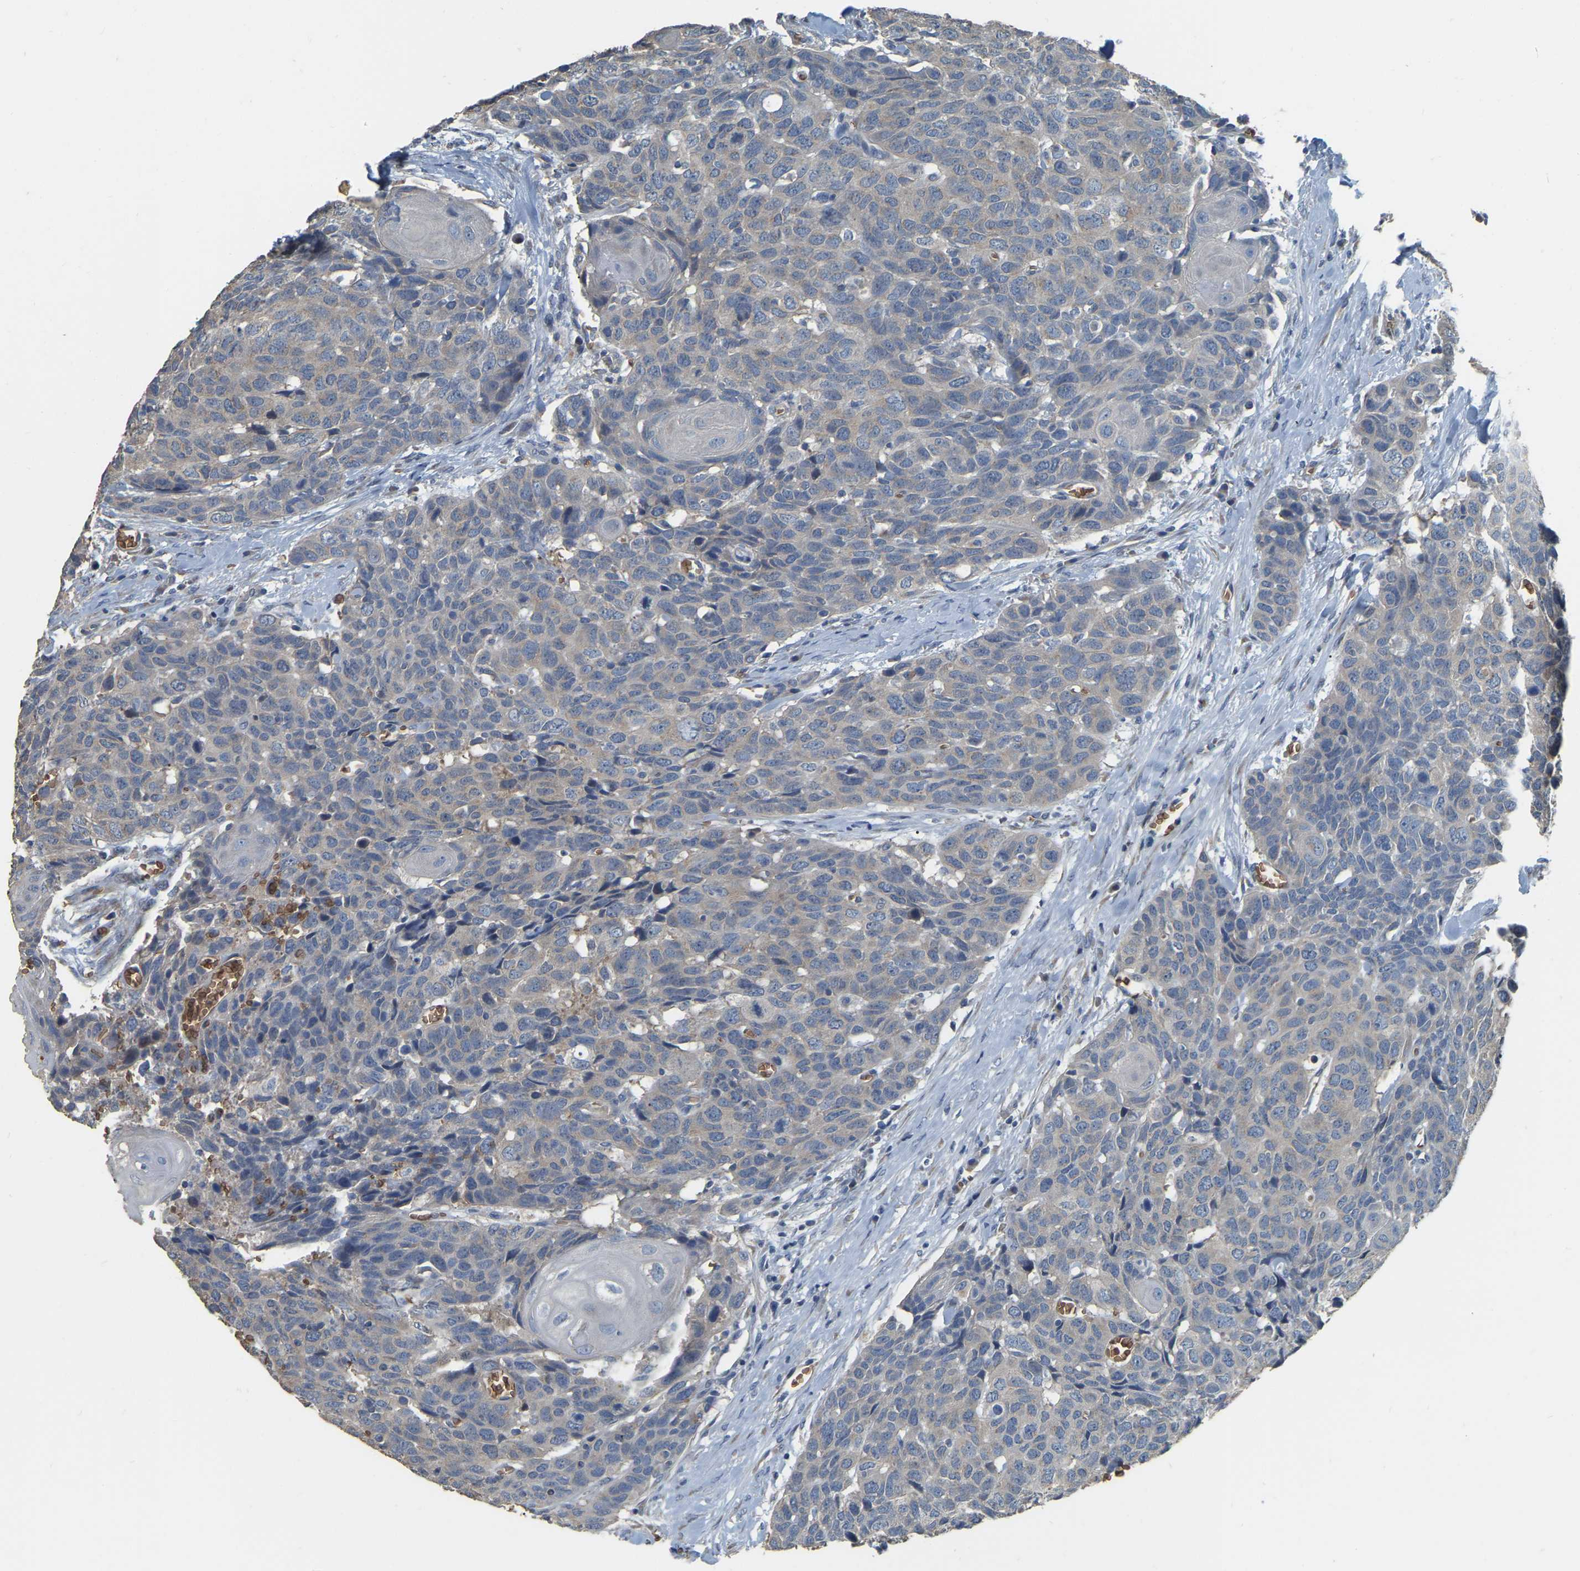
{"staining": {"intensity": "negative", "quantity": "none", "location": "none"}, "tissue": "head and neck cancer", "cell_type": "Tumor cells", "image_type": "cancer", "snomed": [{"axis": "morphology", "description": "Squamous cell carcinoma, NOS"}, {"axis": "topography", "description": "Head-Neck"}], "caption": "This is an immunohistochemistry image of human head and neck cancer (squamous cell carcinoma). There is no expression in tumor cells.", "gene": "CFAP298", "patient": {"sex": "male", "age": 66}}